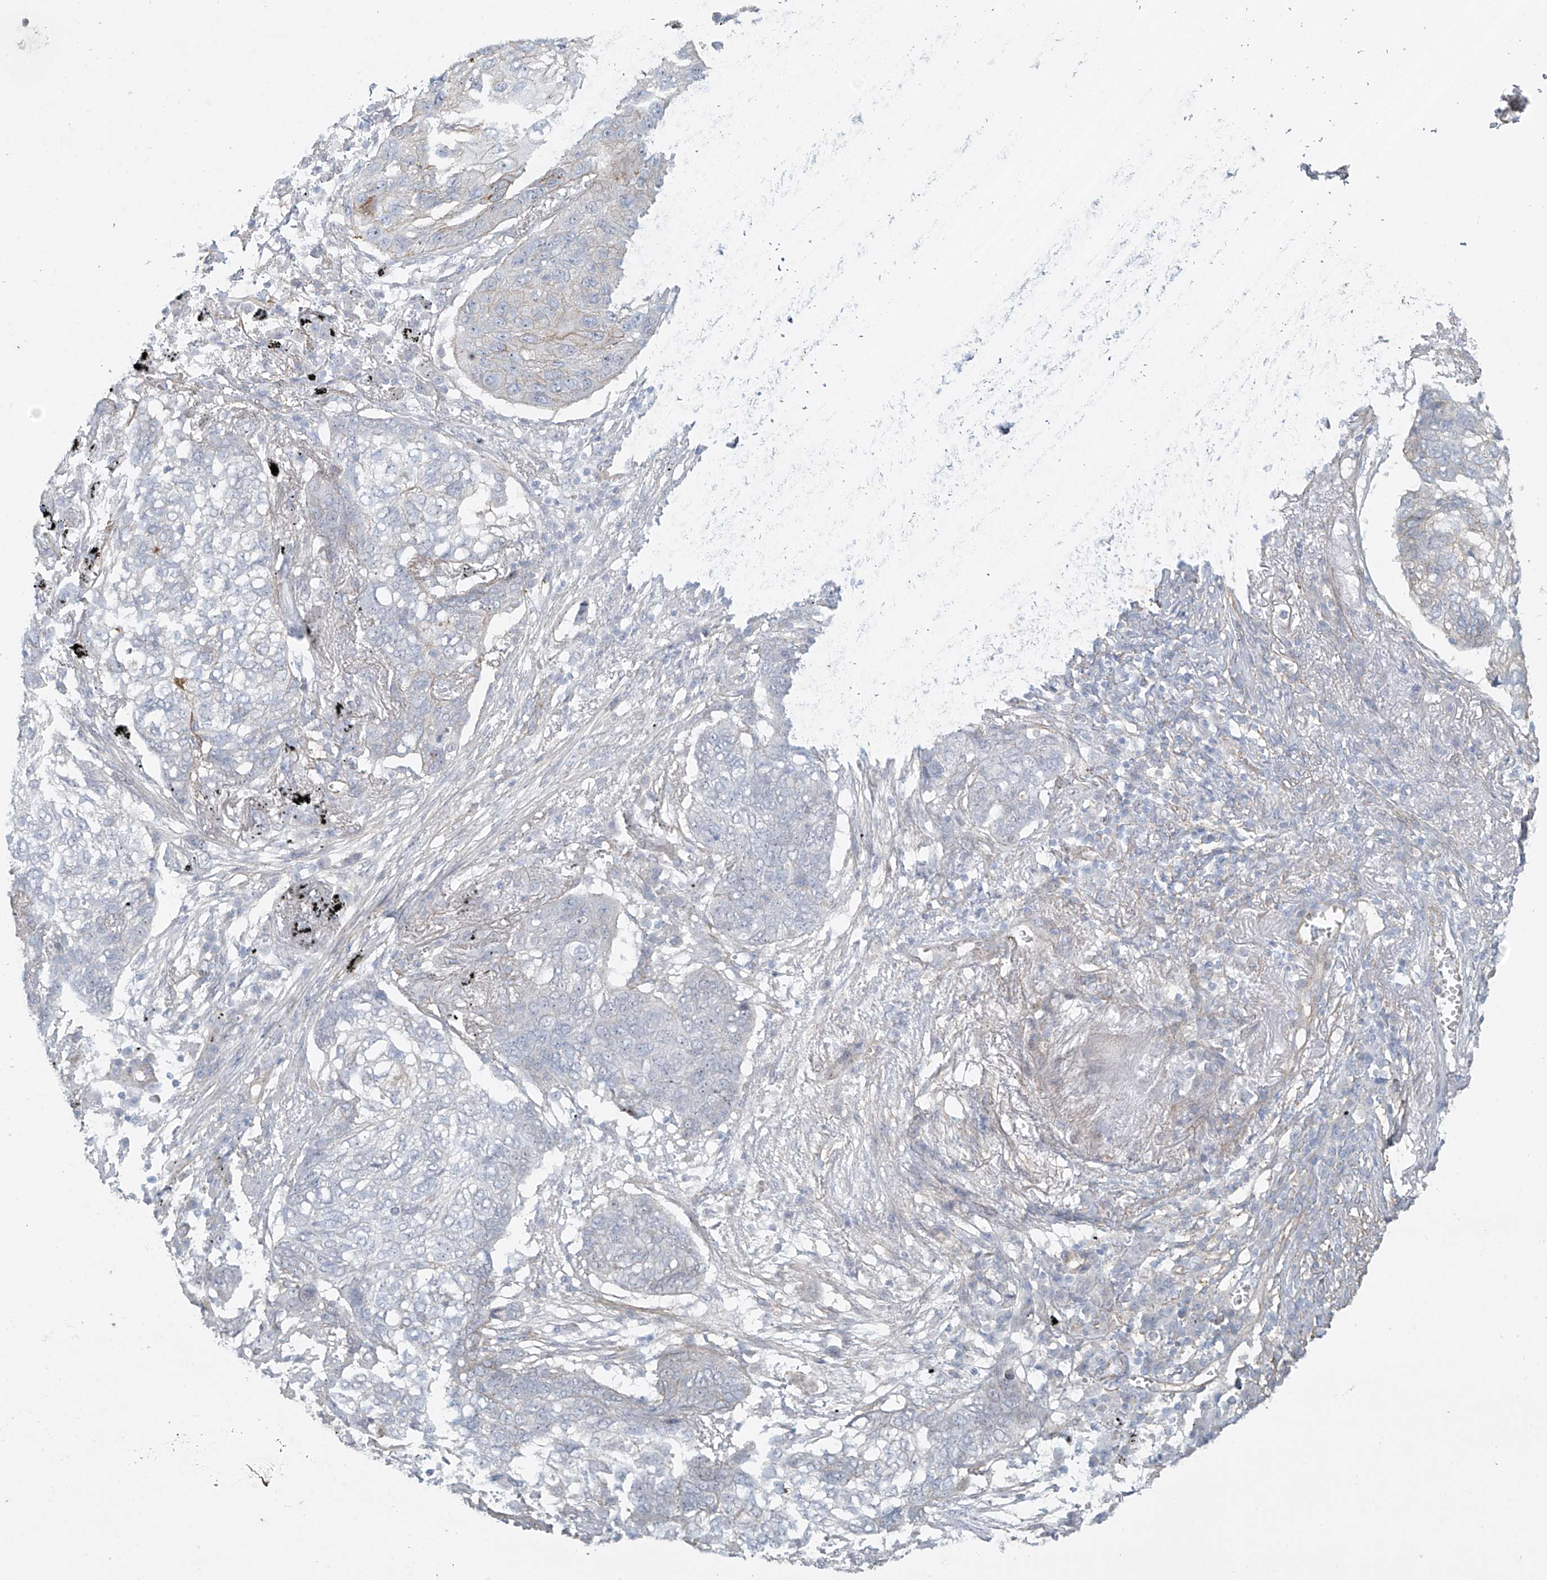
{"staining": {"intensity": "negative", "quantity": "none", "location": "none"}, "tissue": "lung cancer", "cell_type": "Tumor cells", "image_type": "cancer", "snomed": [{"axis": "morphology", "description": "Squamous cell carcinoma, NOS"}, {"axis": "topography", "description": "Lung"}], "caption": "Tumor cells show no significant protein staining in lung squamous cell carcinoma.", "gene": "TUBE1", "patient": {"sex": "female", "age": 63}}